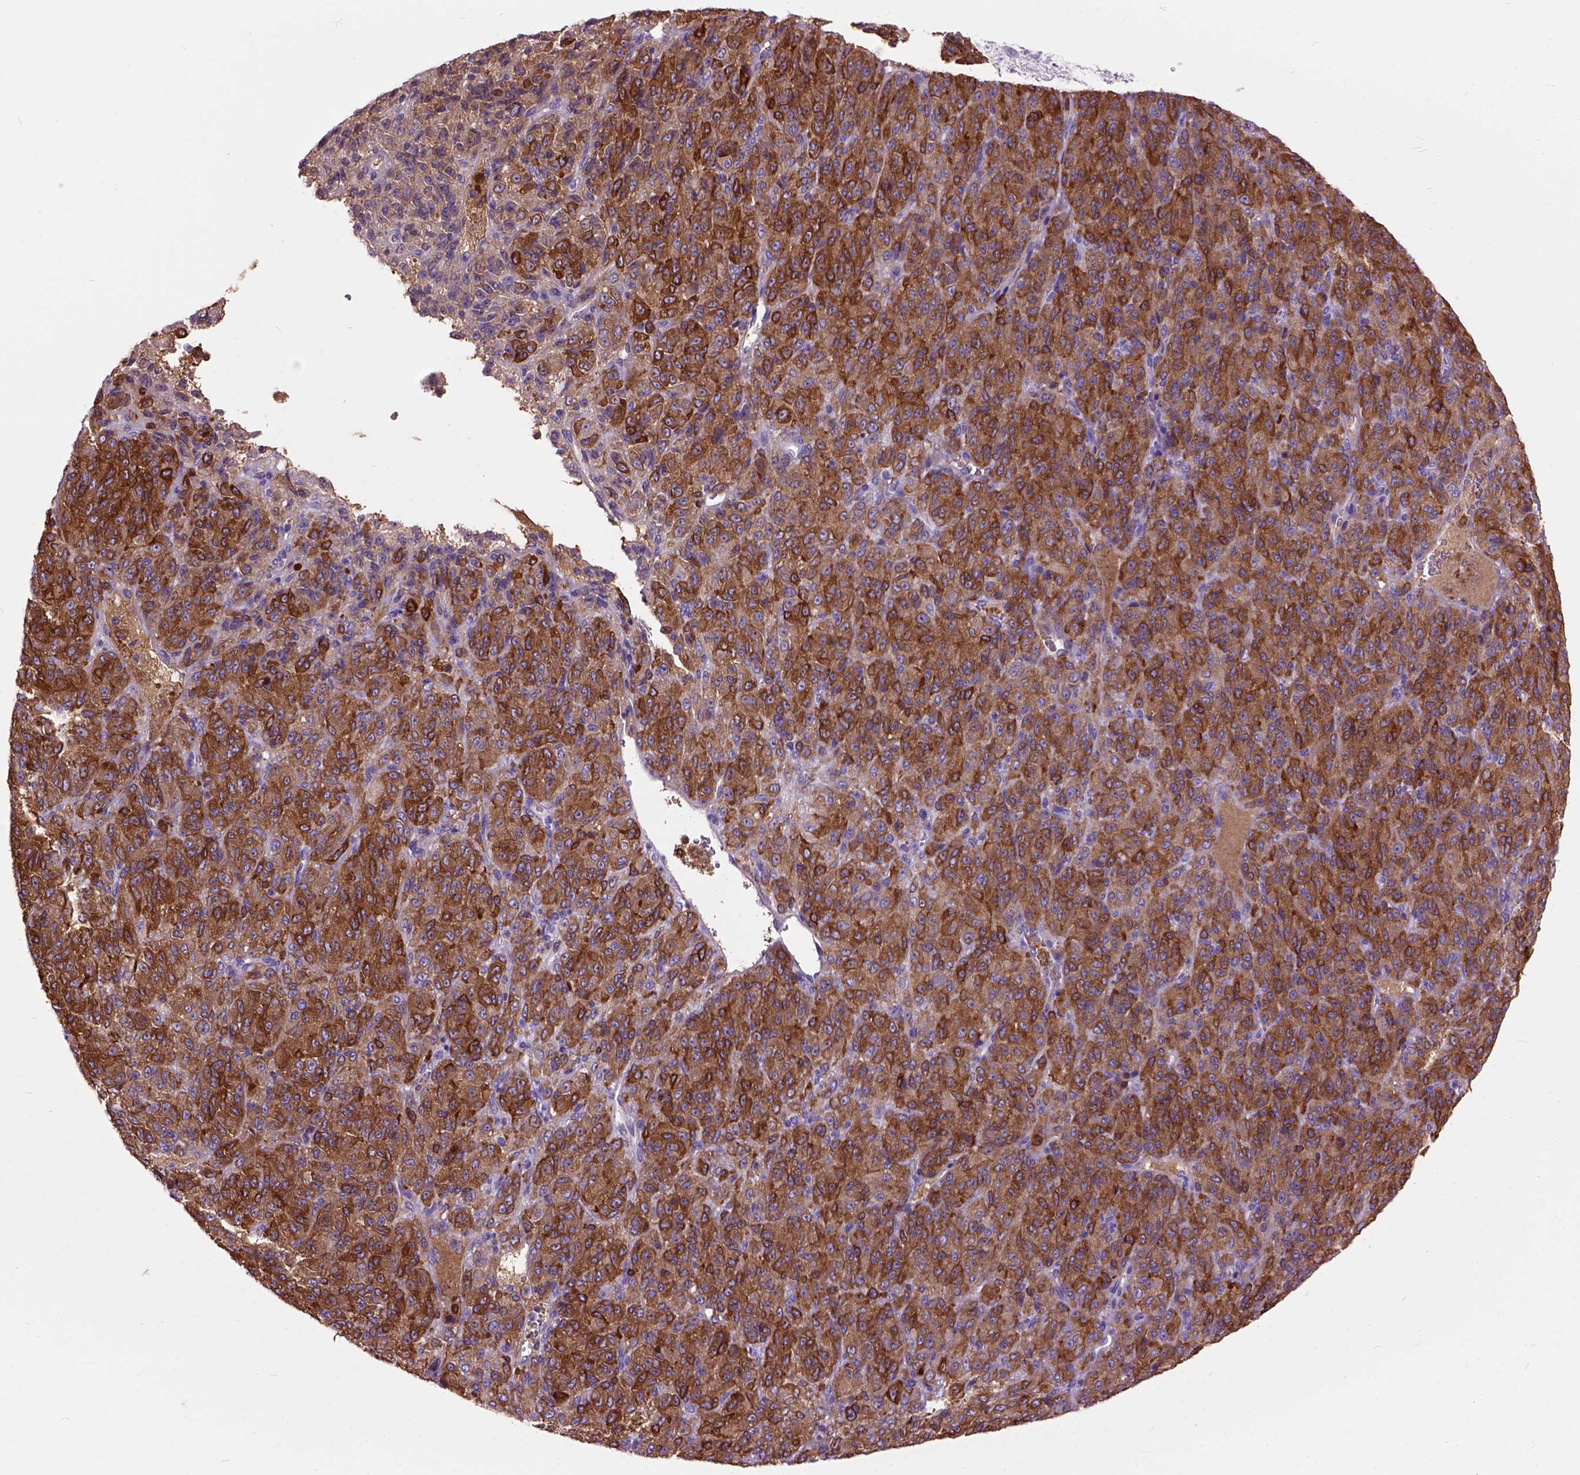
{"staining": {"intensity": "strong", "quantity": ">75%", "location": "cytoplasmic/membranous"}, "tissue": "melanoma", "cell_type": "Tumor cells", "image_type": "cancer", "snomed": [{"axis": "morphology", "description": "Malignant melanoma, Metastatic site"}, {"axis": "topography", "description": "Brain"}], "caption": "Immunohistochemical staining of human malignant melanoma (metastatic site) shows high levels of strong cytoplasmic/membranous expression in approximately >75% of tumor cells.", "gene": "MAPT", "patient": {"sex": "female", "age": 56}}